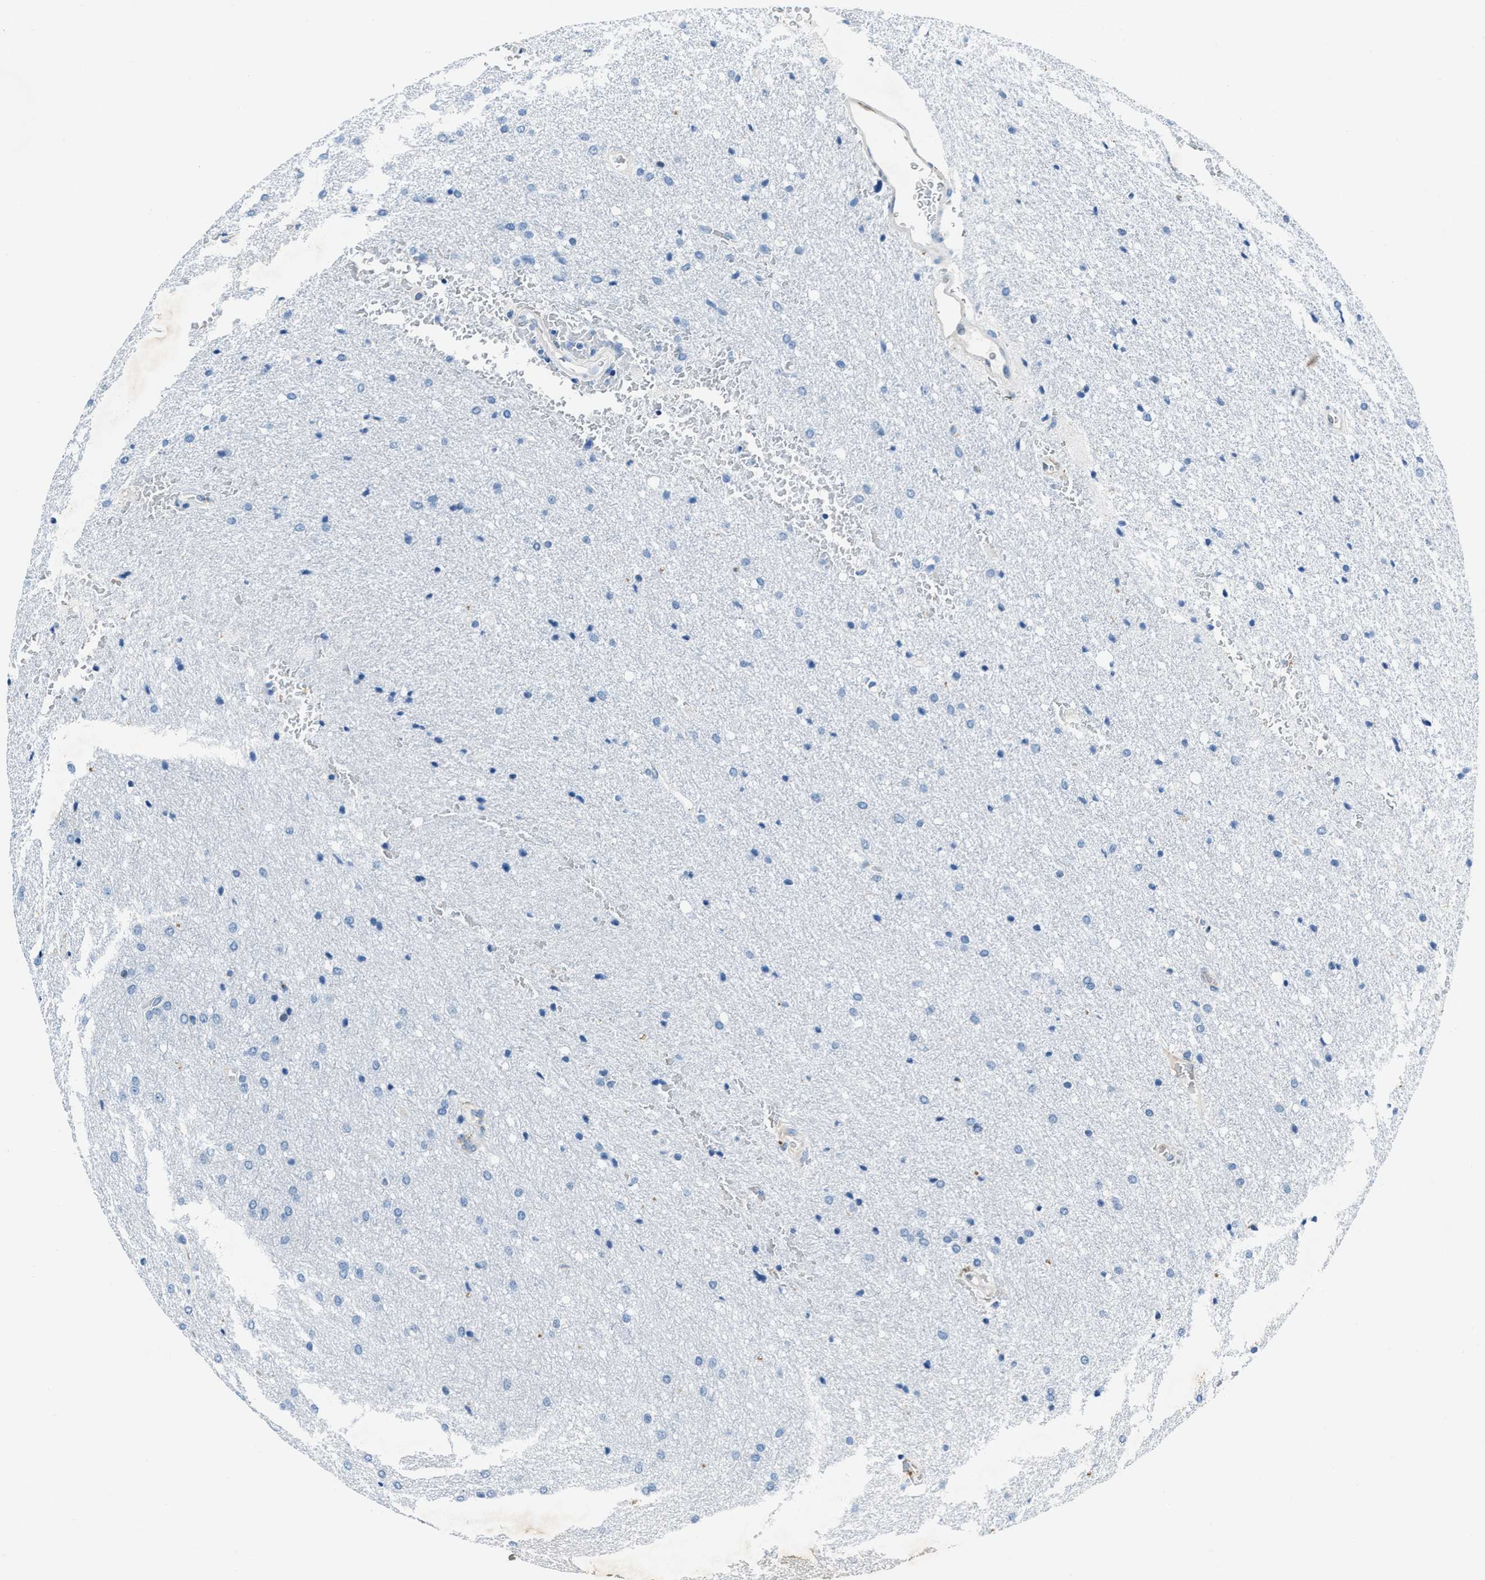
{"staining": {"intensity": "negative", "quantity": "none", "location": "none"}, "tissue": "glioma", "cell_type": "Tumor cells", "image_type": "cancer", "snomed": [{"axis": "morphology", "description": "Glioma, malignant, Low grade"}, {"axis": "topography", "description": "Brain"}], "caption": "An image of glioma stained for a protein exhibits no brown staining in tumor cells.", "gene": "PTPDC1", "patient": {"sex": "female", "age": 37}}